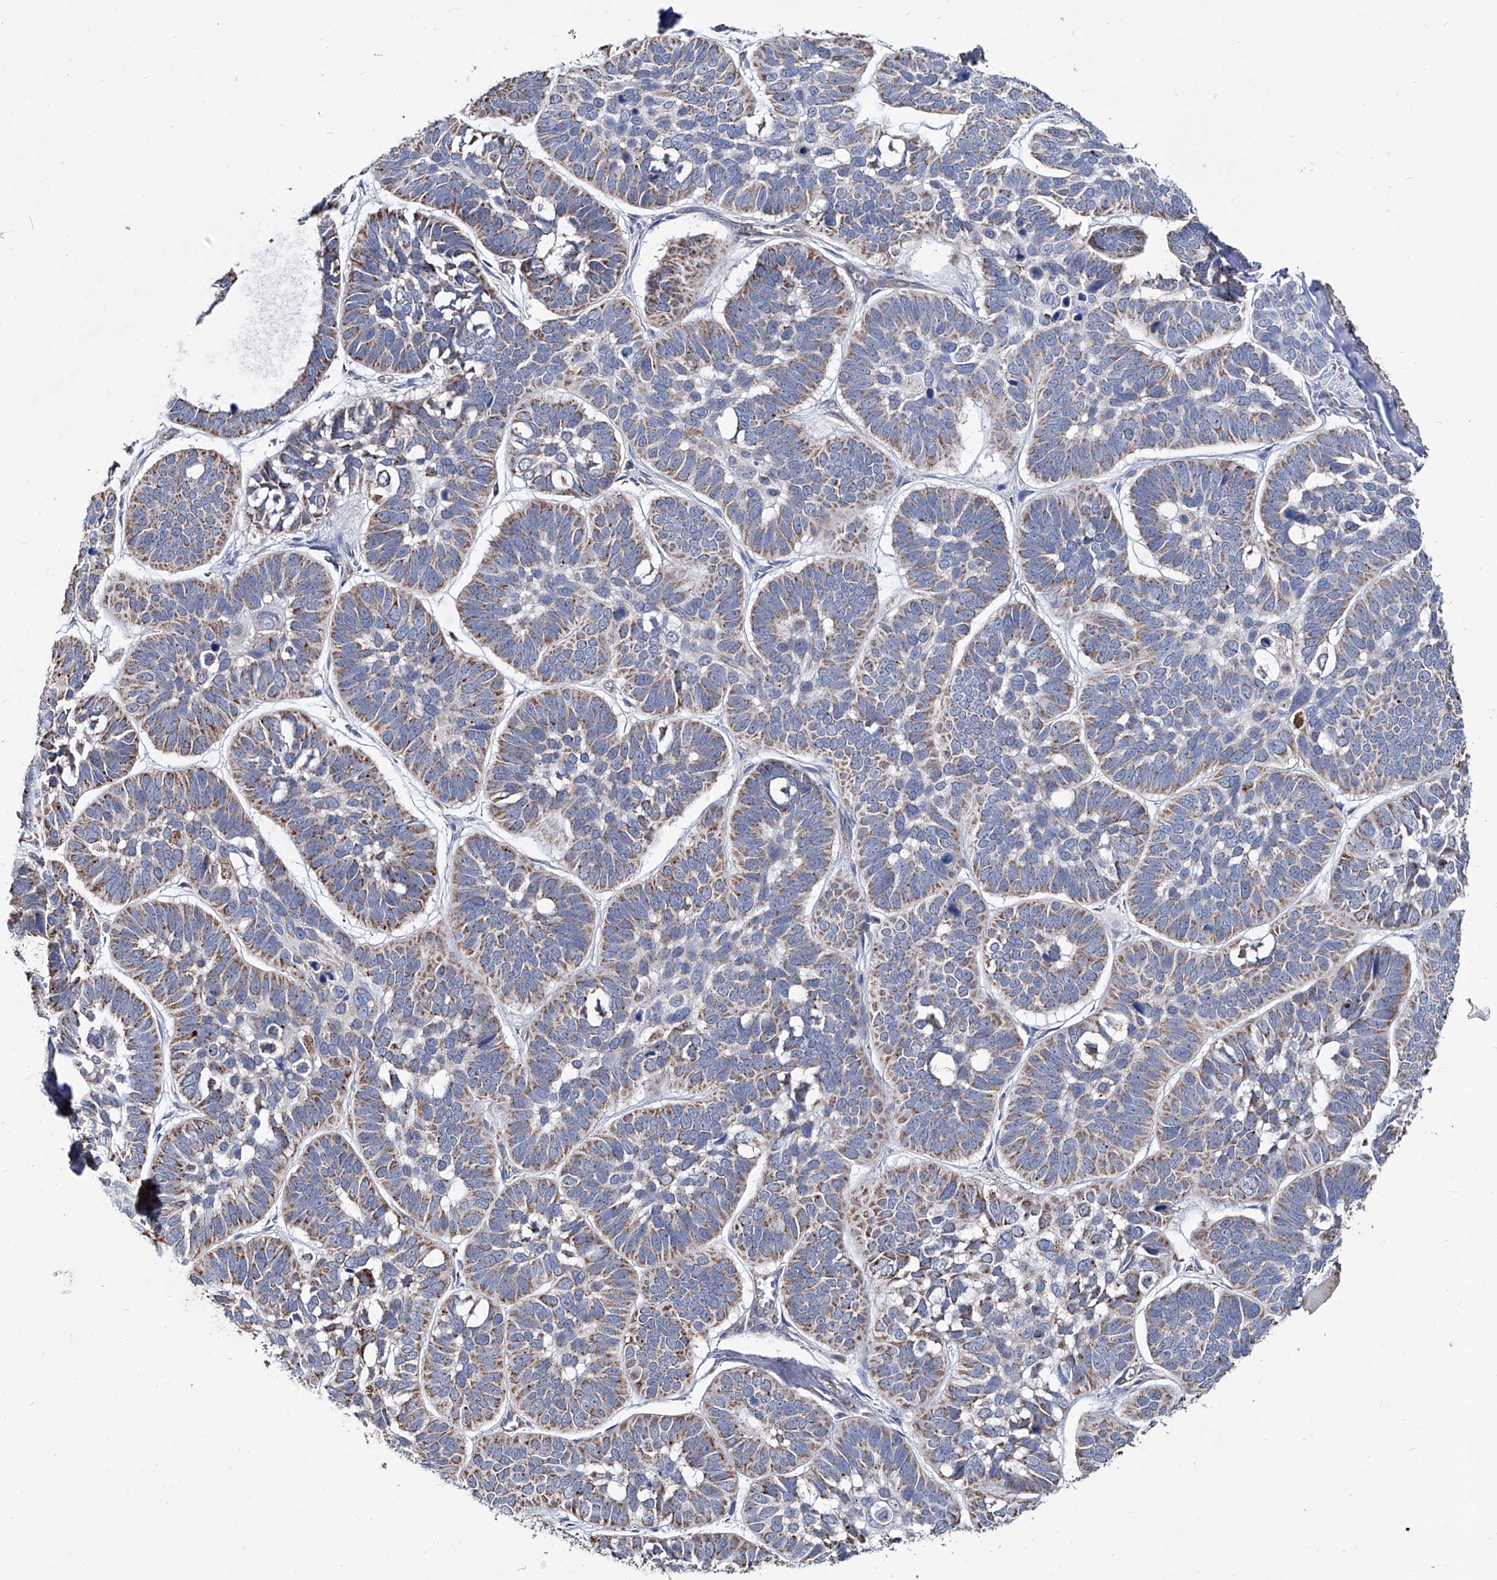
{"staining": {"intensity": "moderate", "quantity": ">75%", "location": "cytoplasmic/membranous"}, "tissue": "skin cancer", "cell_type": "Tumor cells", "image_type": "cancer", "snomed": [{"axis": "morphology", "description": "Basal cell carcinoma"}, {"axis": "topography", "description": "Skin"}], "caption": "Skin cancer tissue demonstrates moderate cytoplasmic/membranous staining in about >75% of tumor cells, visualized by immunohistochemistry.", "gene": "NHS", "patient": {"sex": "male", "age": 62}}